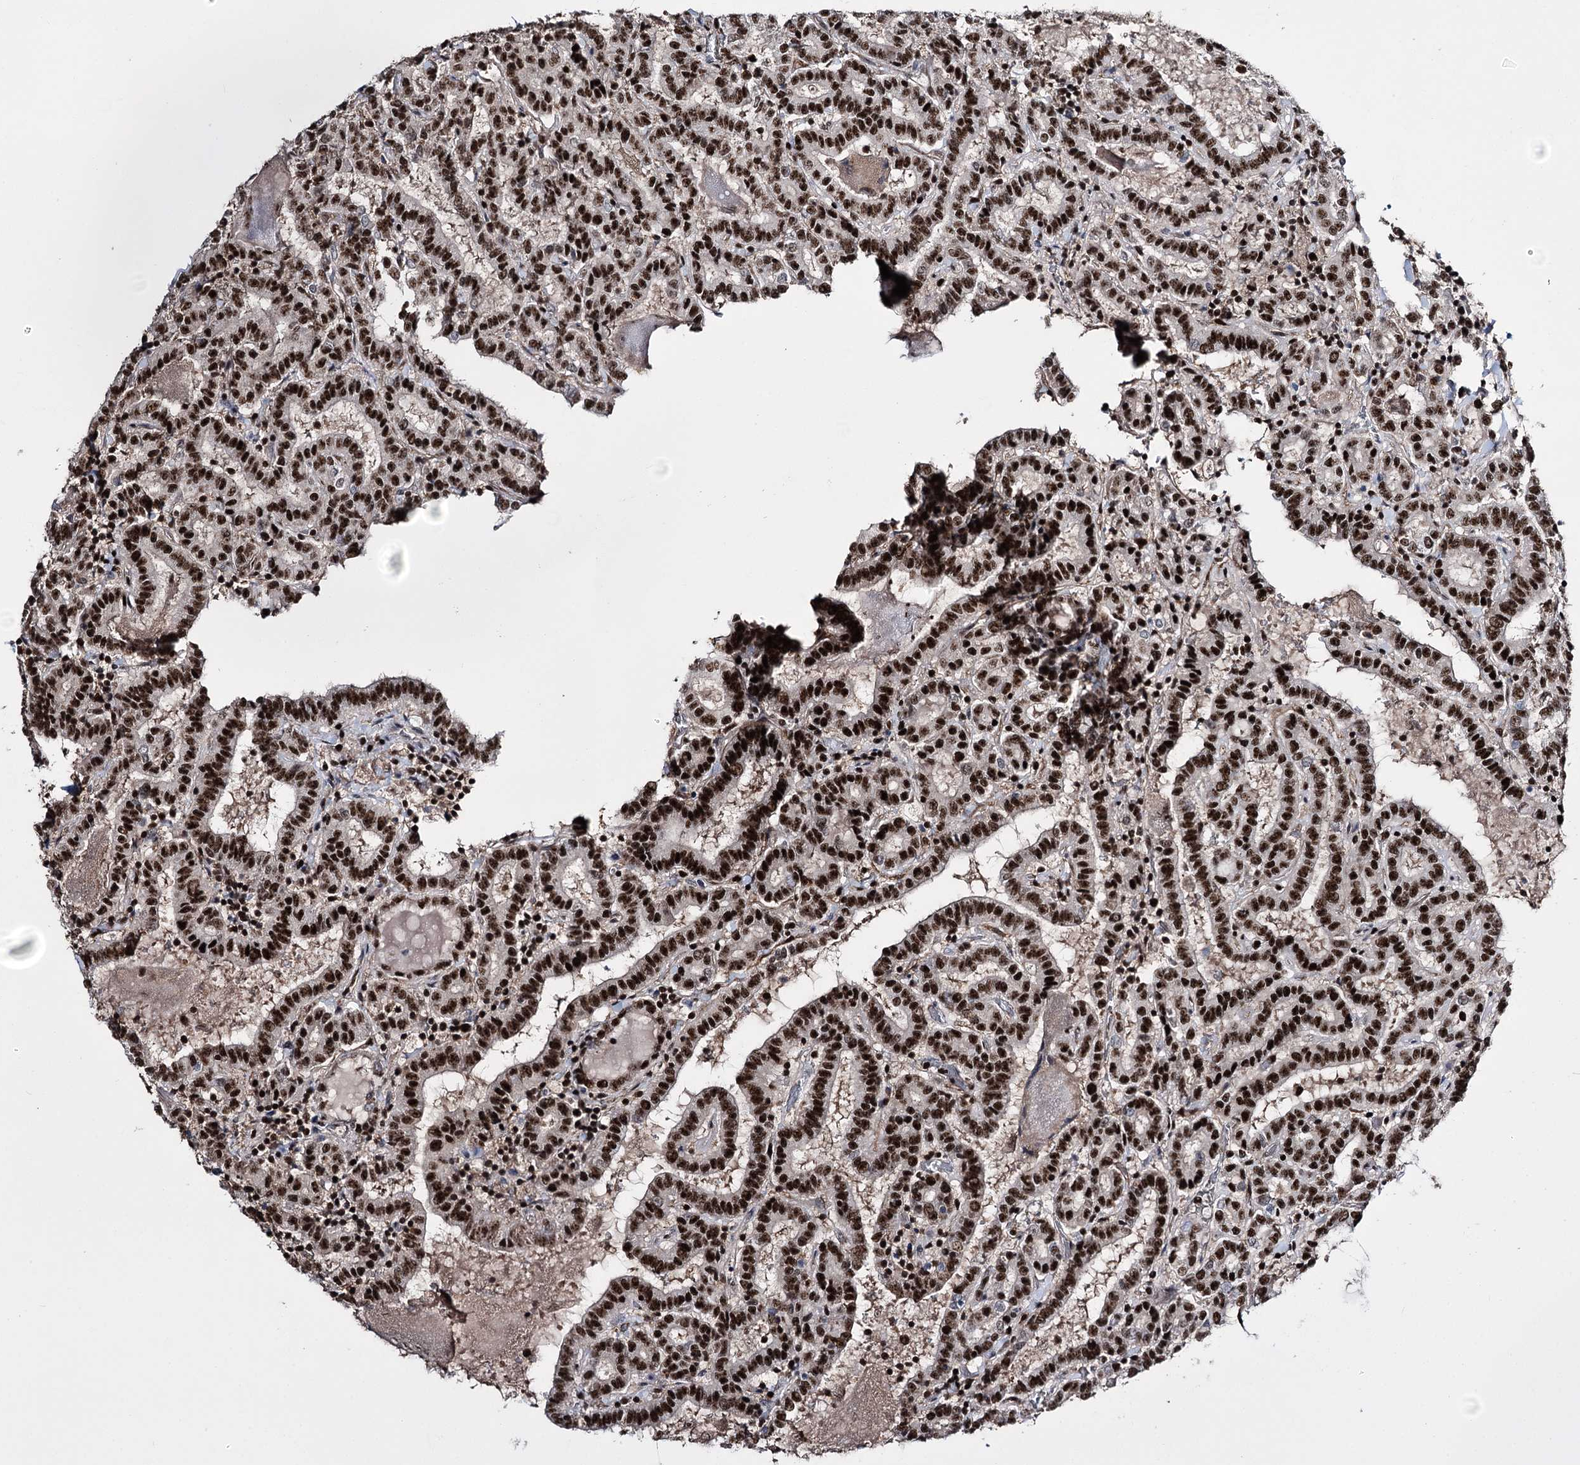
{"staining": {"intensity": "strong", "quantity": ">75%", "location": "nuclear"}, "tissue": "thyroid cancer", "cell_type": "Tumor cells", "image_type": "cancer", "snomed": [{"axis": "morphology", "description": "Papillary adenocarcinoma, NOS"}, {"axis": "topography", "description": "Thyroid gland"}], "caption": "Thyroid cancer (papillary adenocarcinoma) tissue exhibits strong nuclear expression in approximately >75% of tumor cells, visualized by immunohistochemistry.", "gene": "PRPF40A", "patient": {"sex": "female", "age": 72}}